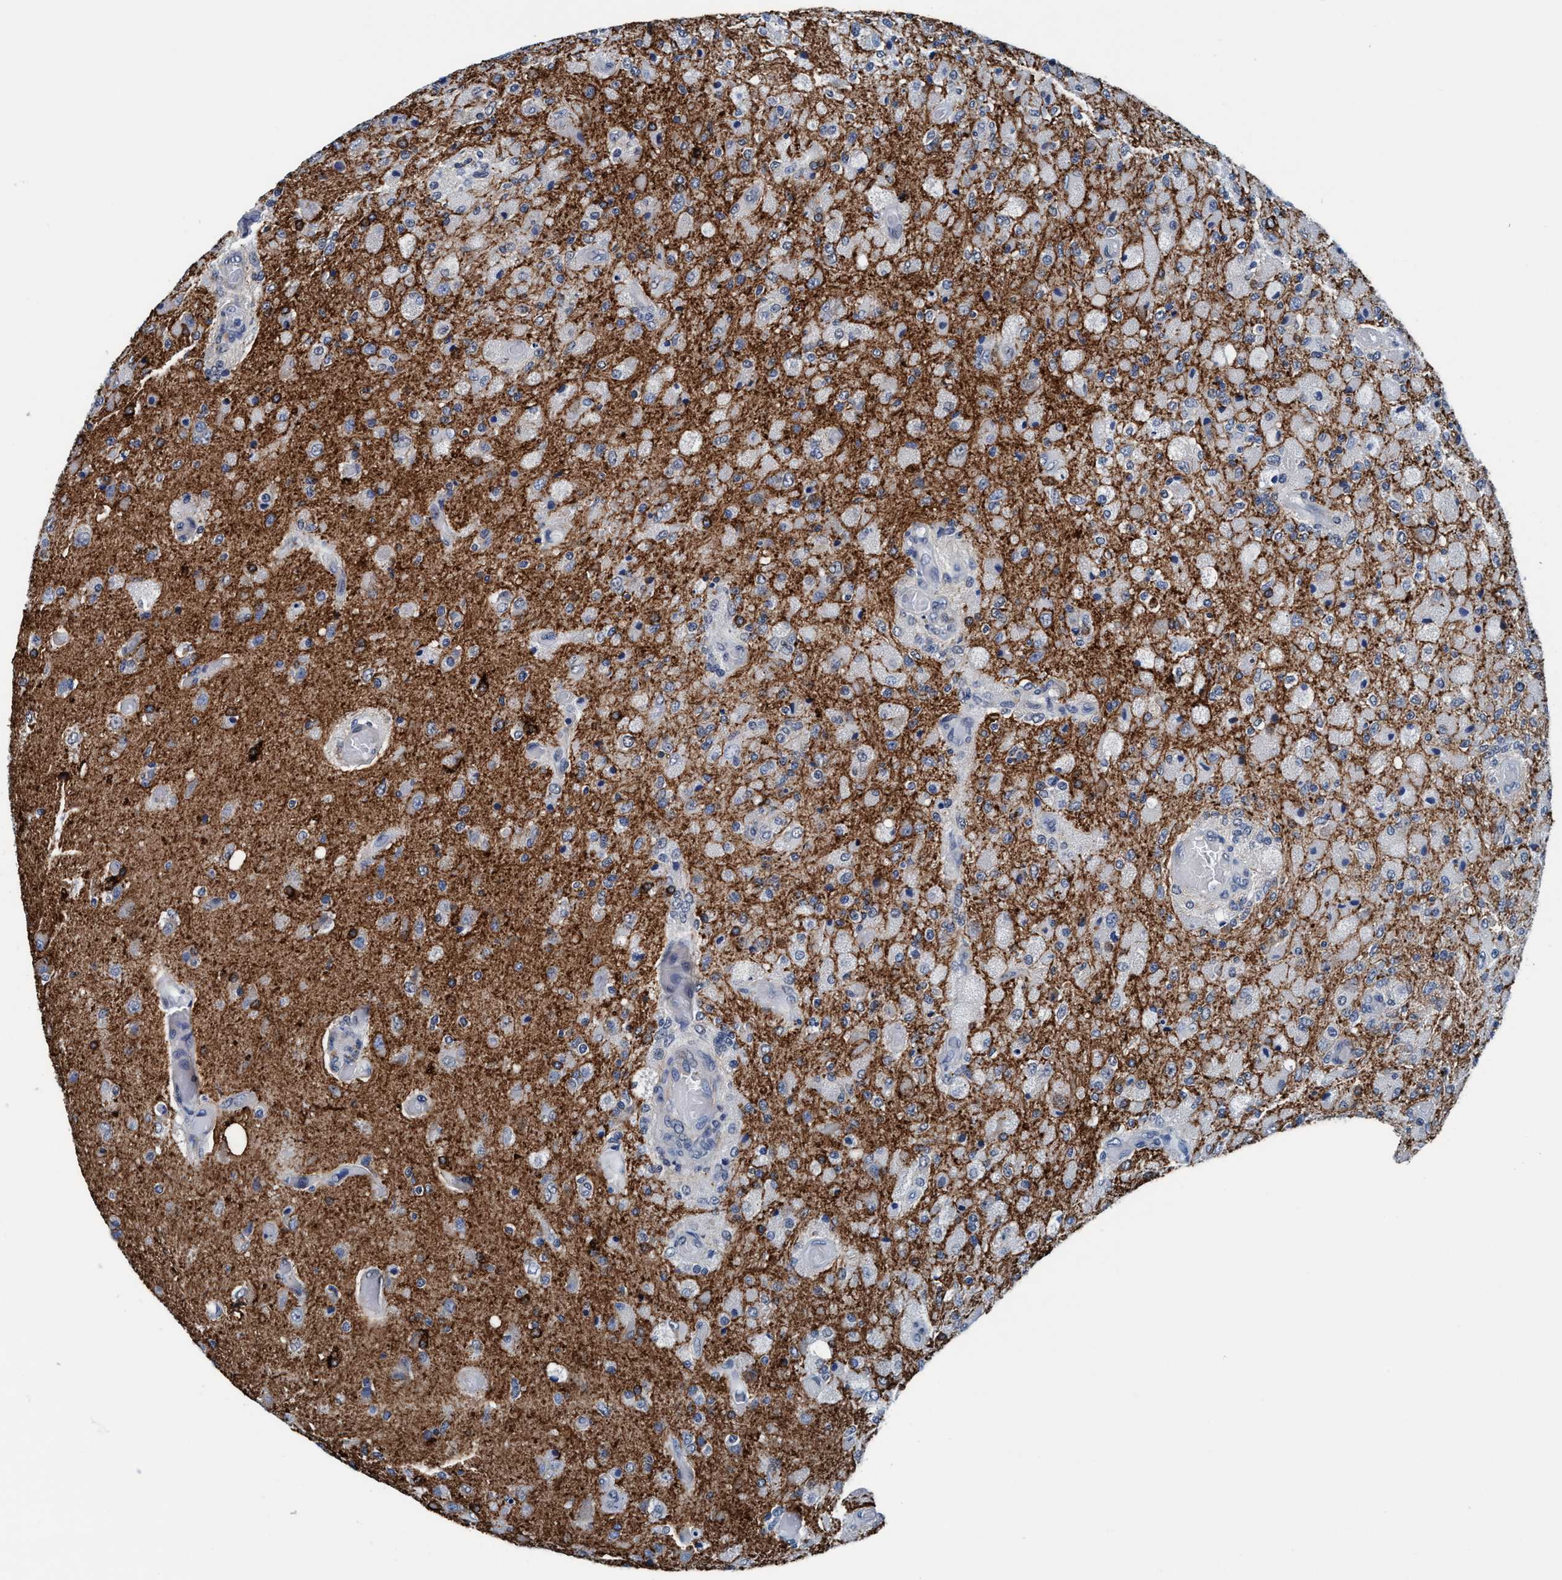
{"staining": {"intensity": "negative", "quantity": "none", "location": "none"}, "tissue": "glioma", "cell_type": "Tumor cells", "image_type": "cancer", "snomed": [{"axis": "morphology", "description": "Normal tissue, NOS"}, {"axis": "morphology", "description": "Glioma, malignant, High grade"}, {"axis": "topography", "description": "Cerebral cortex"}], "caption": "A photomicrograph of human high-grade glioma (malignant) is negative for staining in tumor cells. The staining is performed using DAB (3,3'-diaminobenzidine) brown chromogen with nuclei counter-stained in using hematoxylin.", "gene": "TMEM94", "patient": {"sex": "male", "age": 77}}